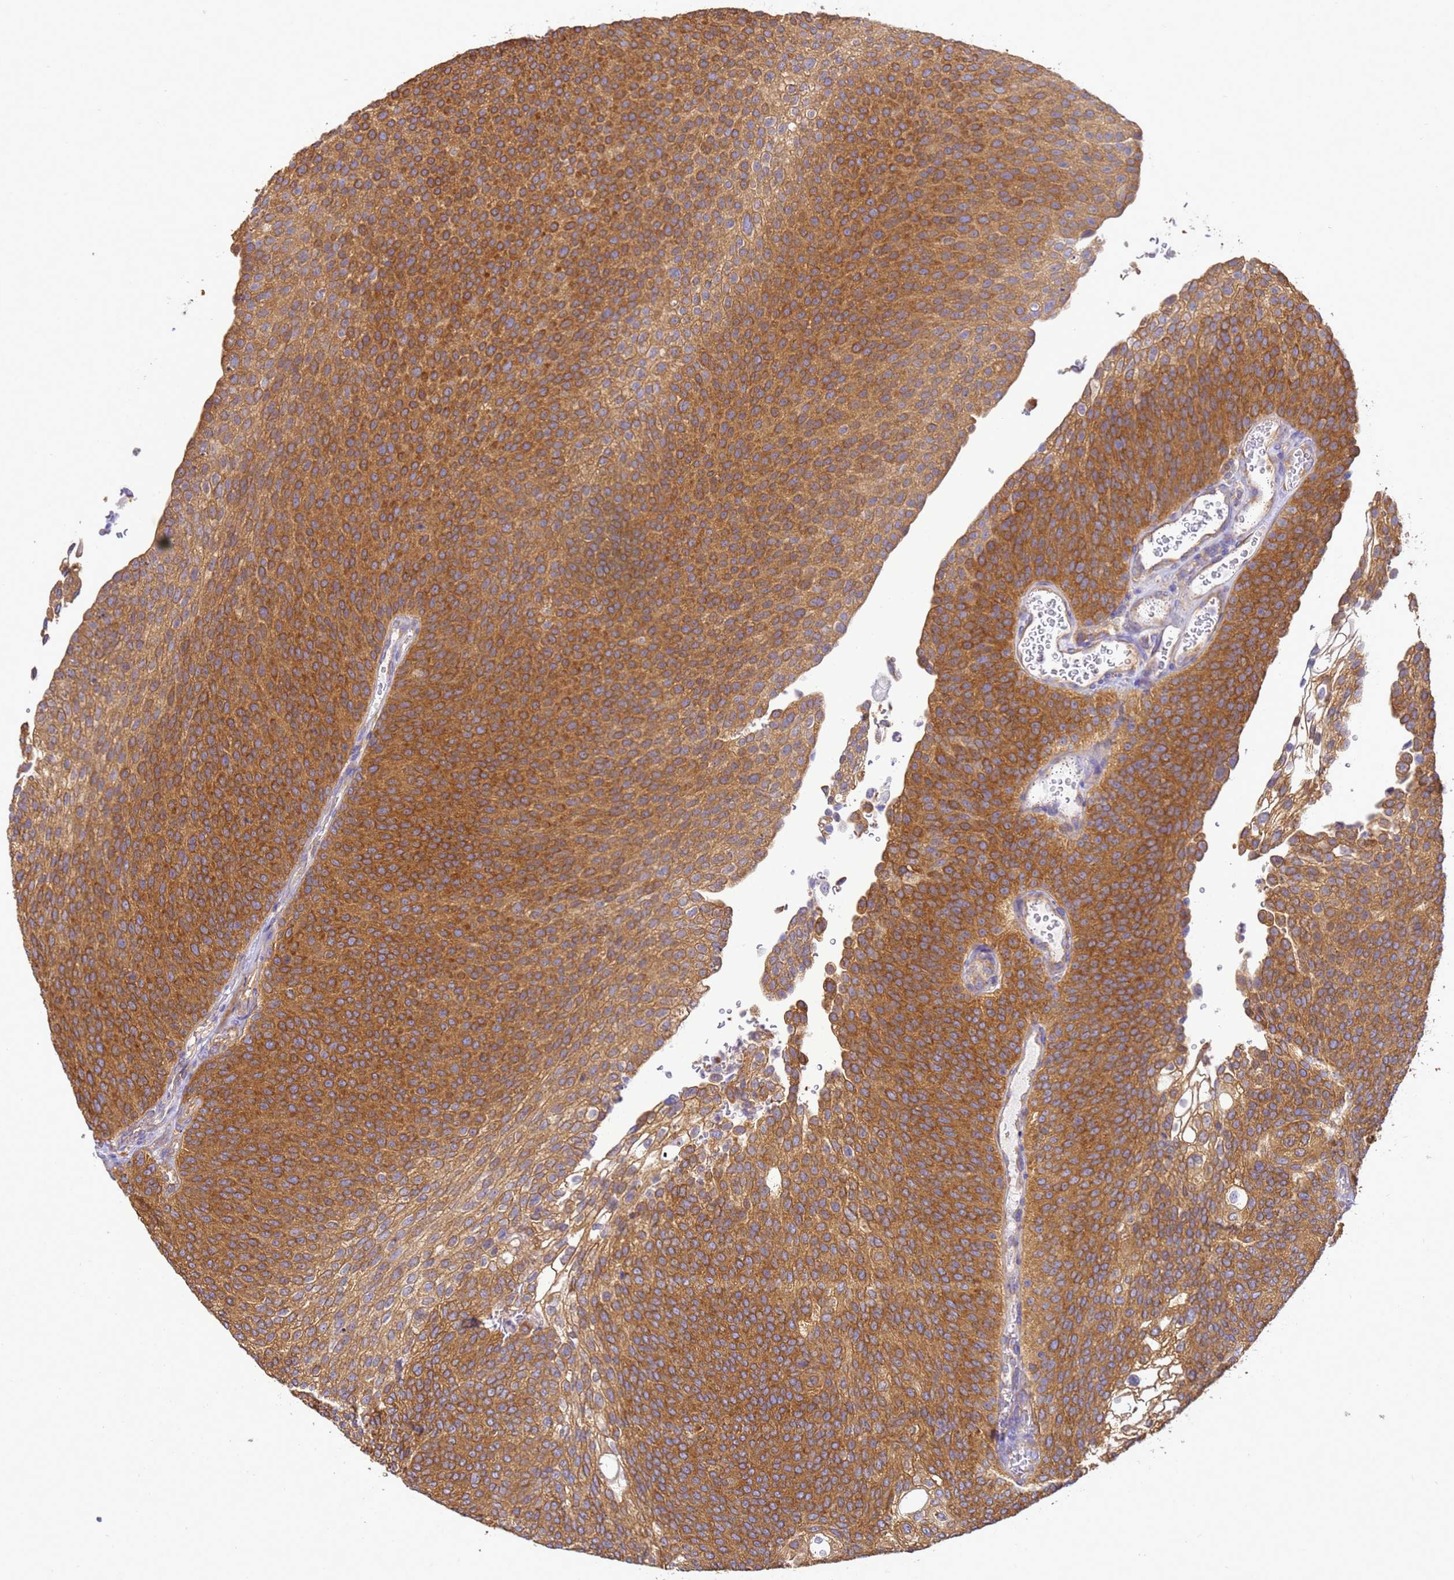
{"staining": {"intensity": "moderate", "quantity": ">75%", "location": "cytoplasmic/membranous"}, "tissue": "urothelial cancer", "cell_type": "Tumor cells", "image_type": "cancer", "snomed": [{"axis": "morphology", "description": "Urothelial carcinoma, High grade"}, {"axis": "topography", "description": "Urinary bladder"}], "caption": "IHC image of neoplastic tissue: human urothelial cancer stained using immunohistochemistry demonstrates medium levels of moderate protein expression localized specifically in the cytoplasmic/membranous of tumor cells, appearing as a cytoplasmic/membranous brown color.", "gene": "NARS1", "patient": {"sex": "female", "age": 79}}